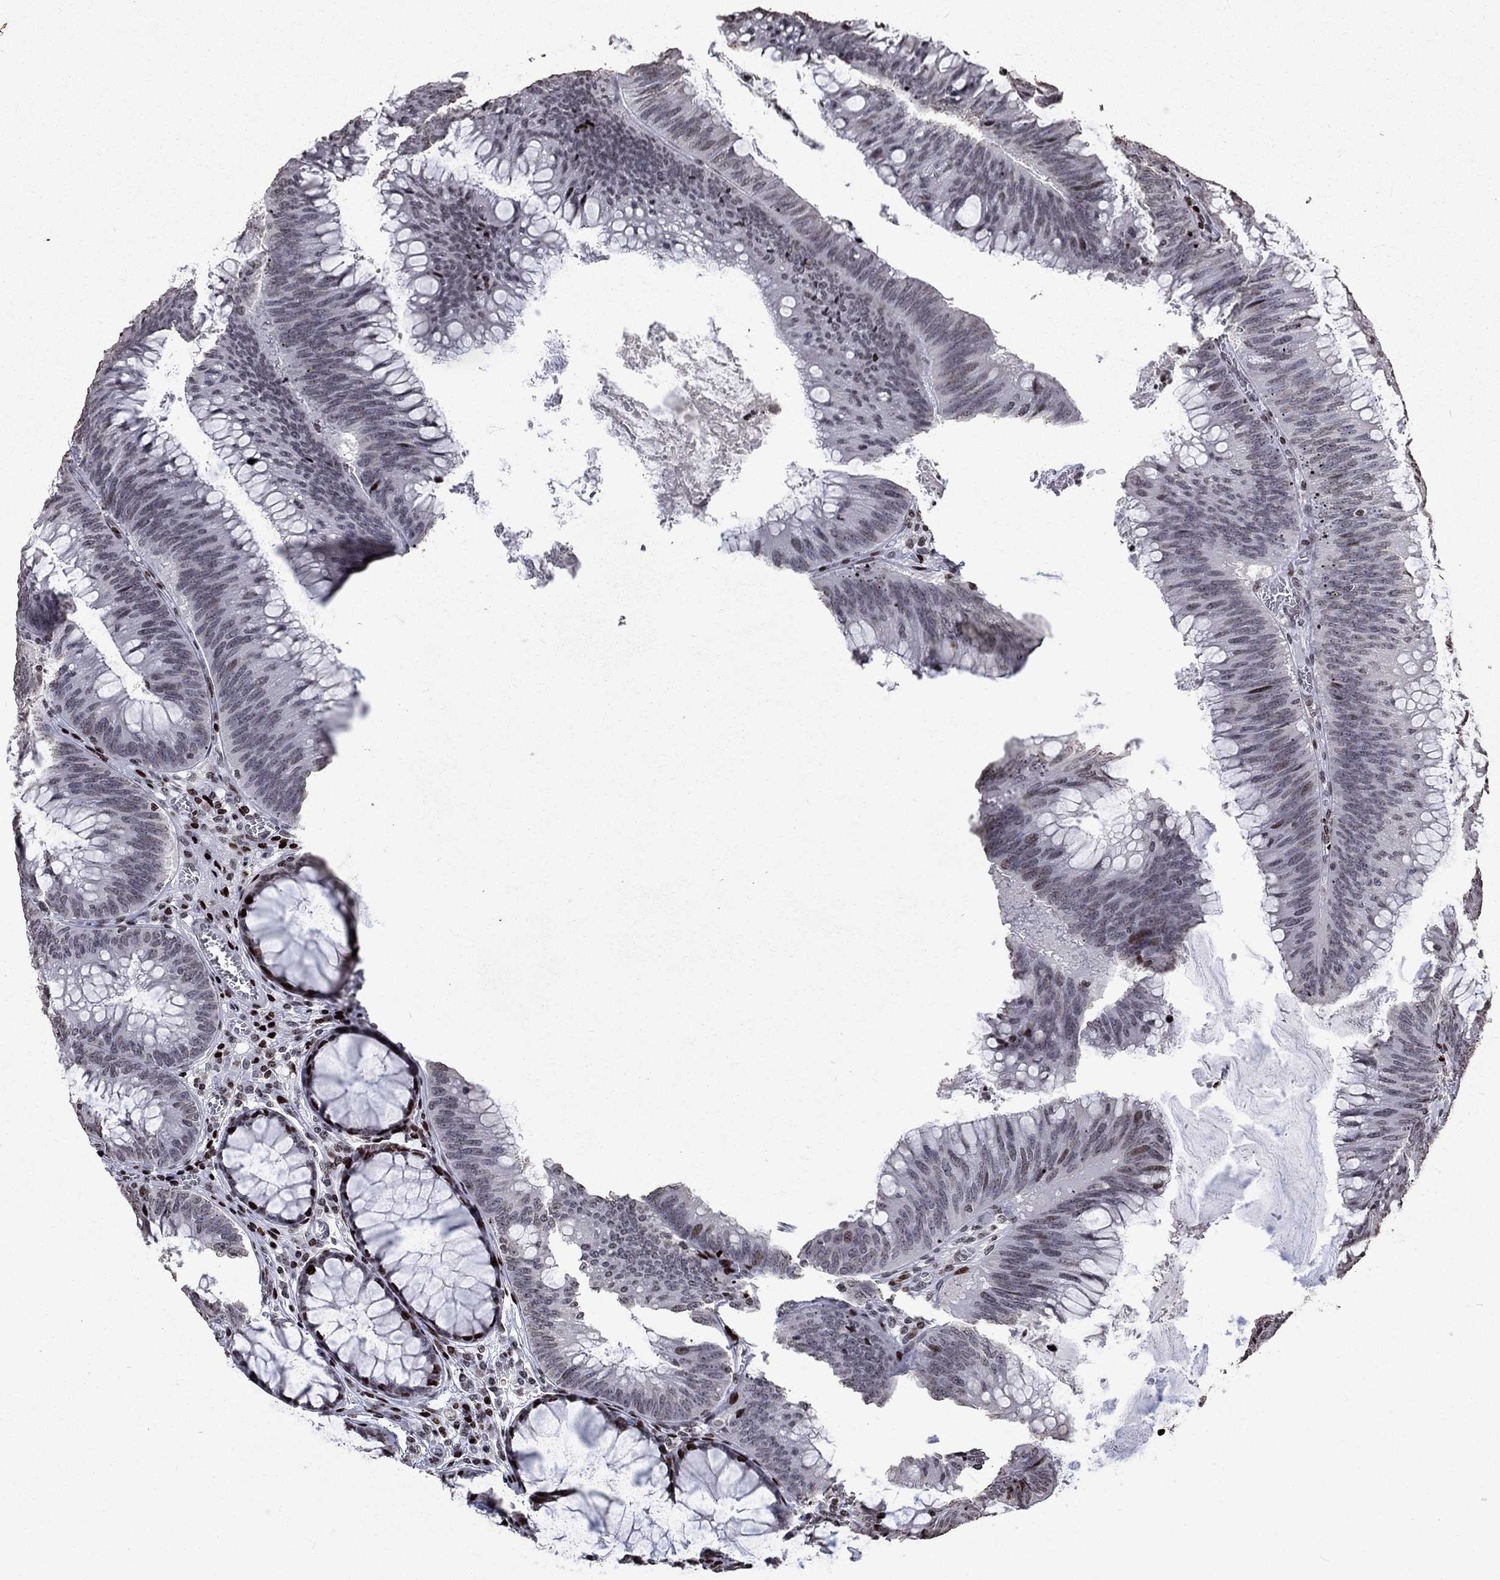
{"staining": {"intensity": "strong", "quantity": "<25%", "location": "nuclear"}, "tissue": "colorectal cancer", "cell_type": "Tumor cells", "image_type": "cancer", "snomed": [{"axis": "morphology", "description": "Adenocarcinoma, NOS"}, {"axis": "topography", "description": "Rectum"}], "caption": "An immunohistochemistry photomicrograph of tumor tissue is shown. Protein staining in brown labels strong nuclear positivity in colorectal cancer within tumor cells.", "gene": "SRSF3", "patient": {"sex": "female", "age": 72}}